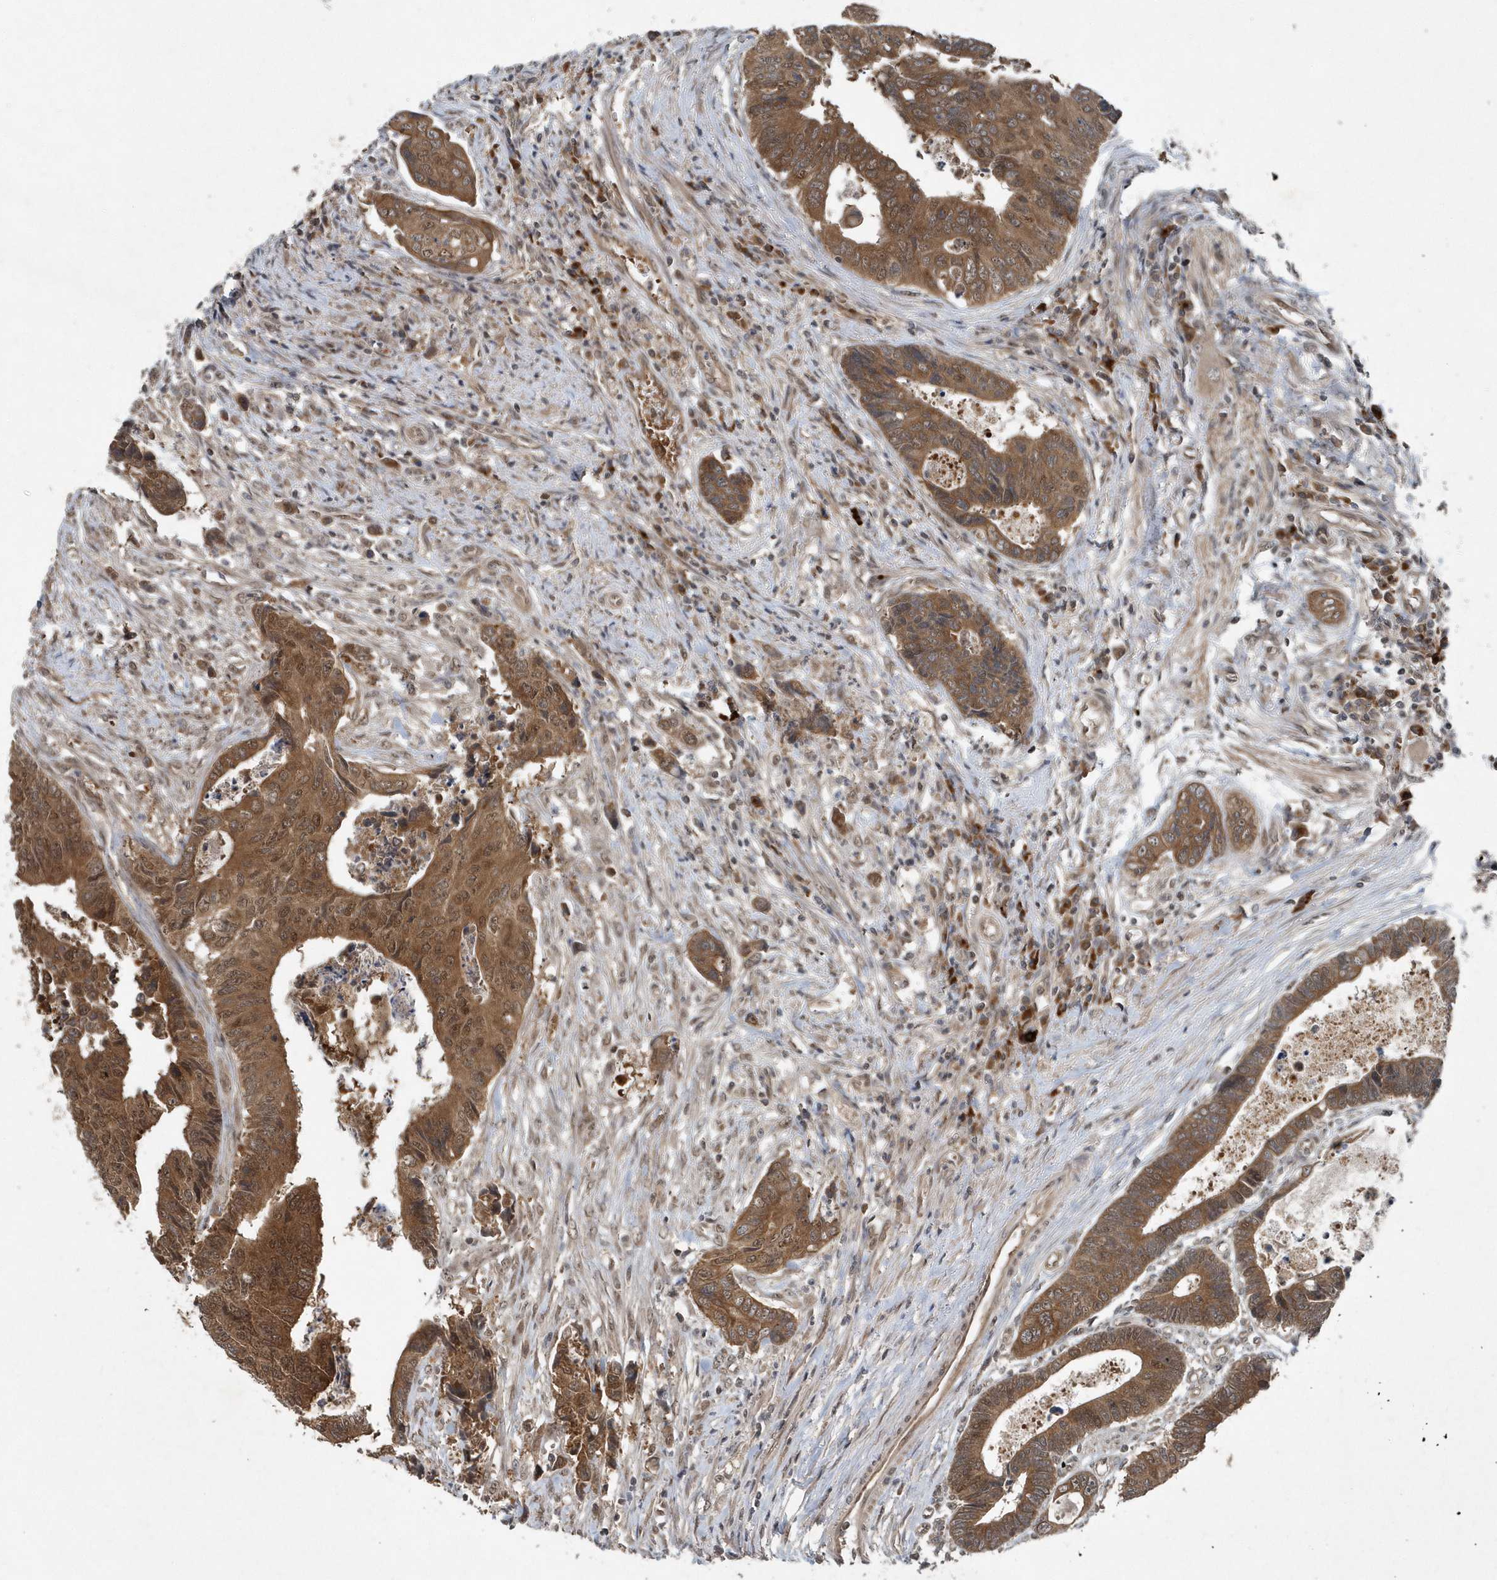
{"staining": {"intensity": "strong", "quantity": ">75%", "location": "cytoplasmic/membranous,nuclear"}, "tissue": "colorectal cancer", "cell_type": "Tumor cells", "image_type": "cancer", "snomed": [{"axis": "morphology", "description": "Adenocarcinoma, NOS"}, {"axis": "topography", "description": "Rectum"}], "caption": "Immunohistochemical staining of adenocarcinoma (colorectal) demonstrates high levels of strong cytoplasmic/membranous and nuclear positivity in approximately >75% of tumor cells.", "gene": "QTRT2", "patient": {"sex": "male", "age": 84}}